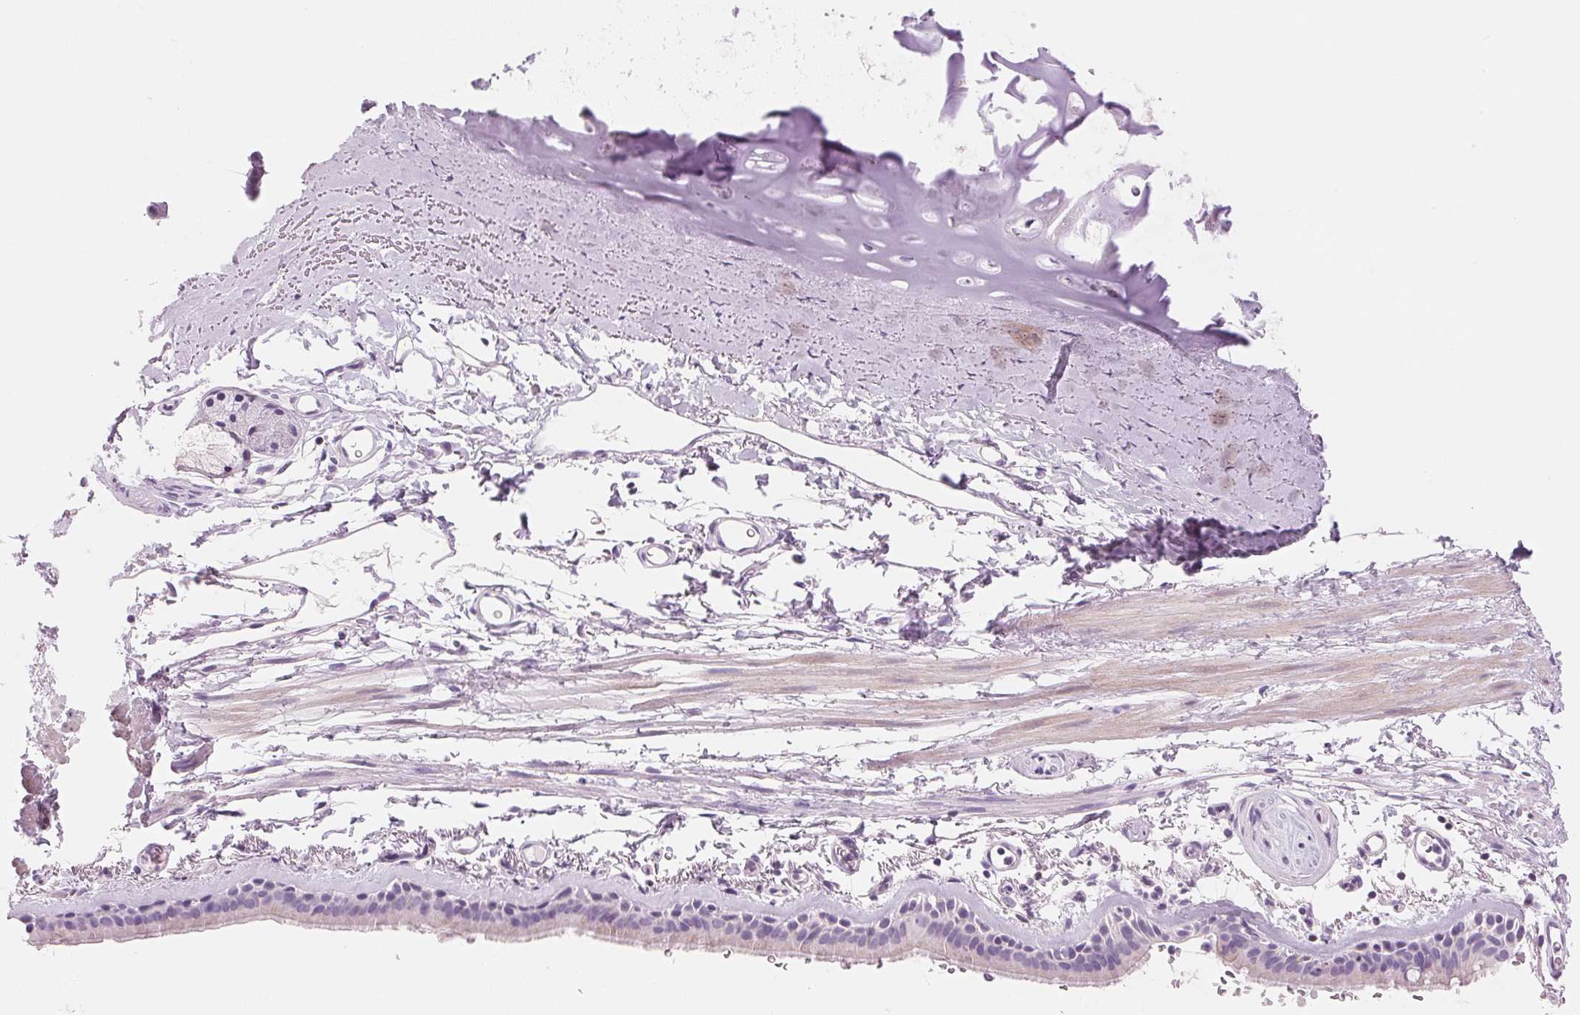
{"staining": {"intensity": "negative", "quantity": "none", "location": "none"}, "tissue": "bronchus", "cell_type": "Respiratory epithelial cells", "image_type": "normal", "snomed": [{"axis": "morphology", "description": "Normal tissue, NOS"}, {"axis": "topography", "description": "Lymph node"}, {"axis": "topography", "description": "Bronchus"}], "caption": "An IHC image of benign bronchus is shown. There is no staining in respiratory epithelial cells of bronchus. Nuclei are stained in blue.", "gene": "CYP11B1", "patient": {"sex": "female", "age": 70}}